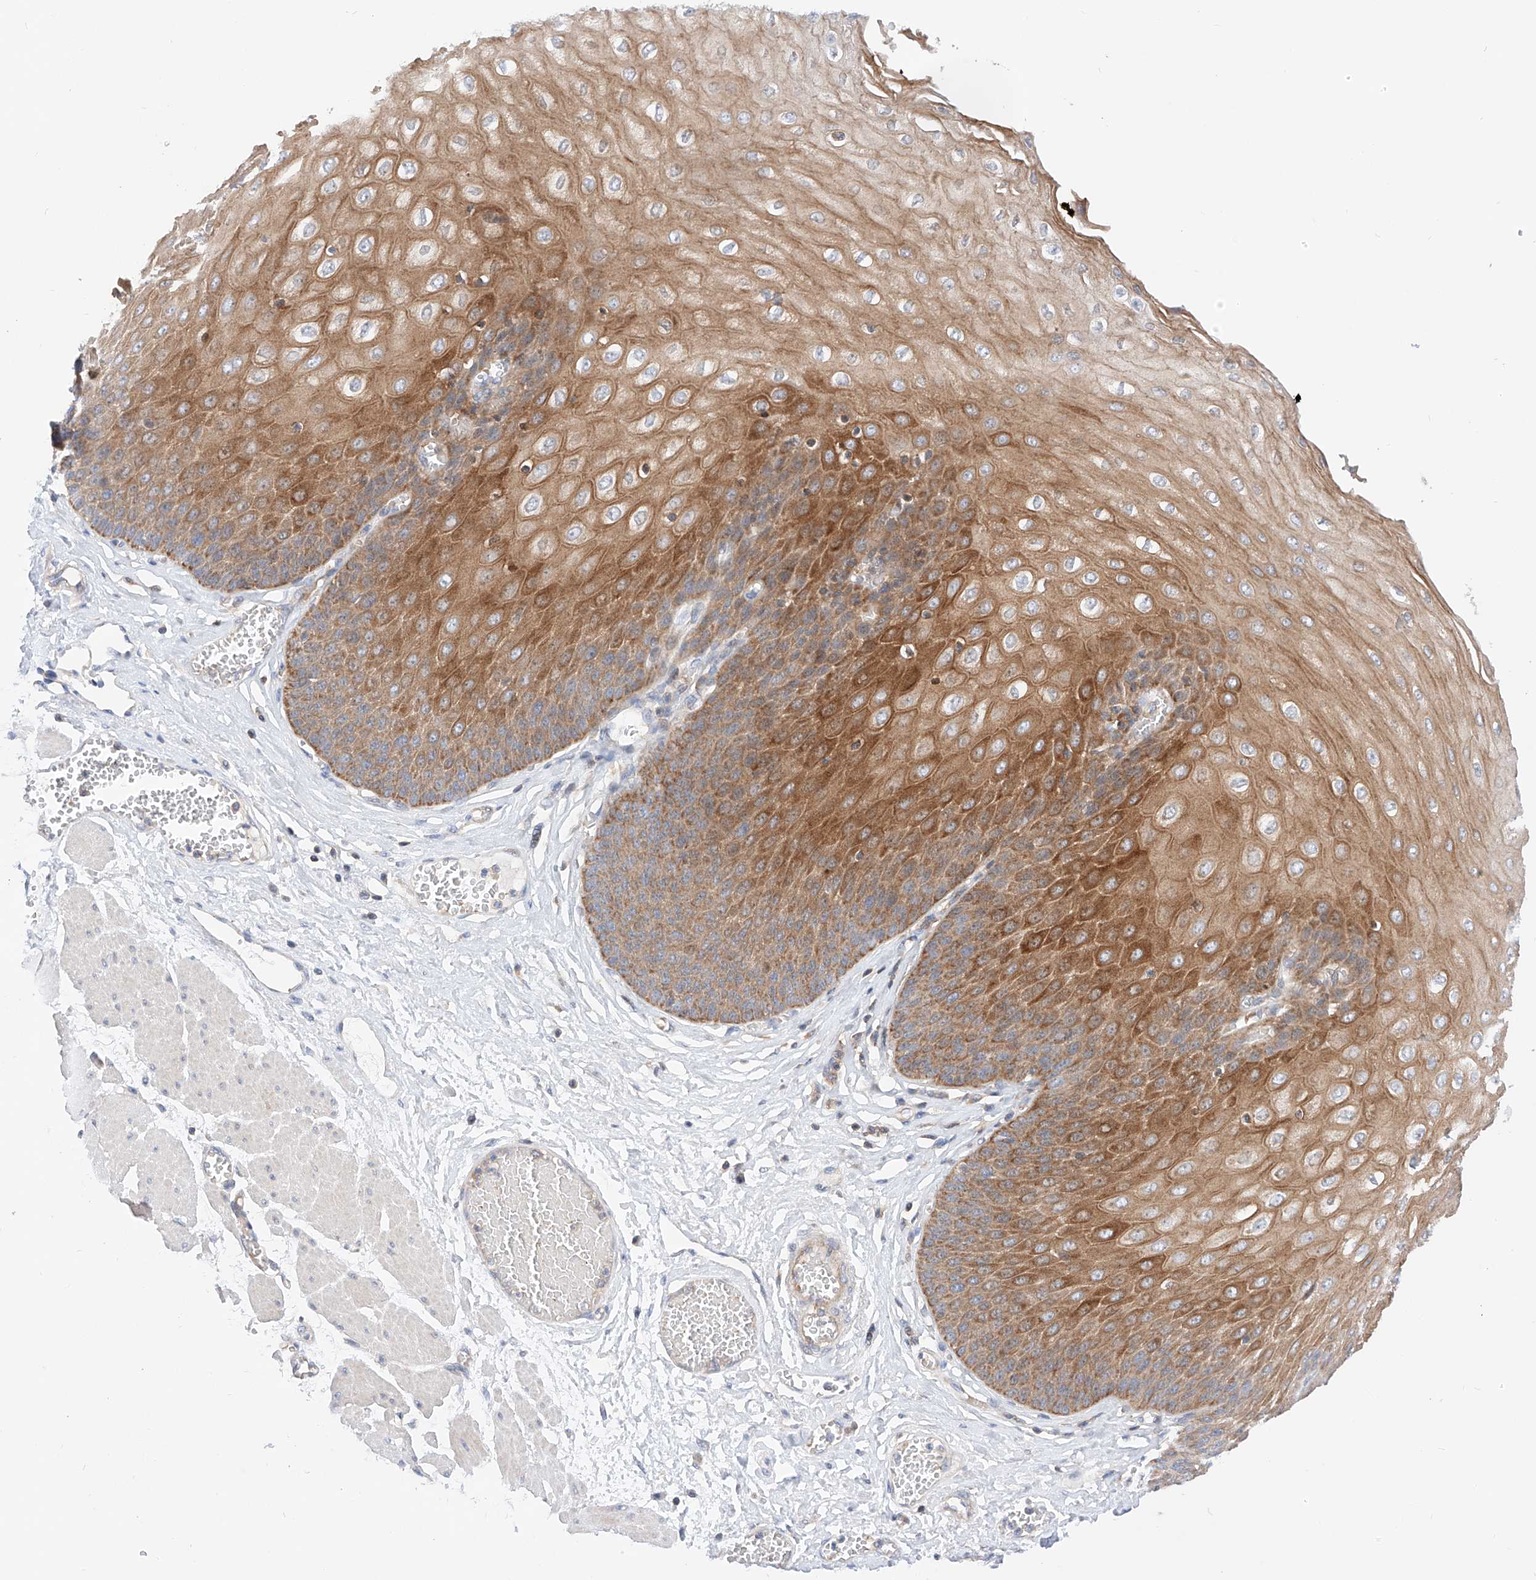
{"staining": {"intensity": "moderate", "quantity": ">75%", "location": "cytoplasmic/membranous"}, "tissue": "esophagus", "cell_type": "Squamous epithelial cells", "image_type": "normal", "snomed": [{"axis": "morphology", "description": "Normal tissue, NOS"}, {"axis": "topography", "description": "Esophagus"}], "caption": "This histopathology image demonstrates immunohistochemistry (IHC) staining of benign esophagus, with medium moderate cytoplasmic/membranous expression in about >75% of squamous epithelial cells.", "gene": "NR1D1", "patient": {"sex": "male", "age": 60}}